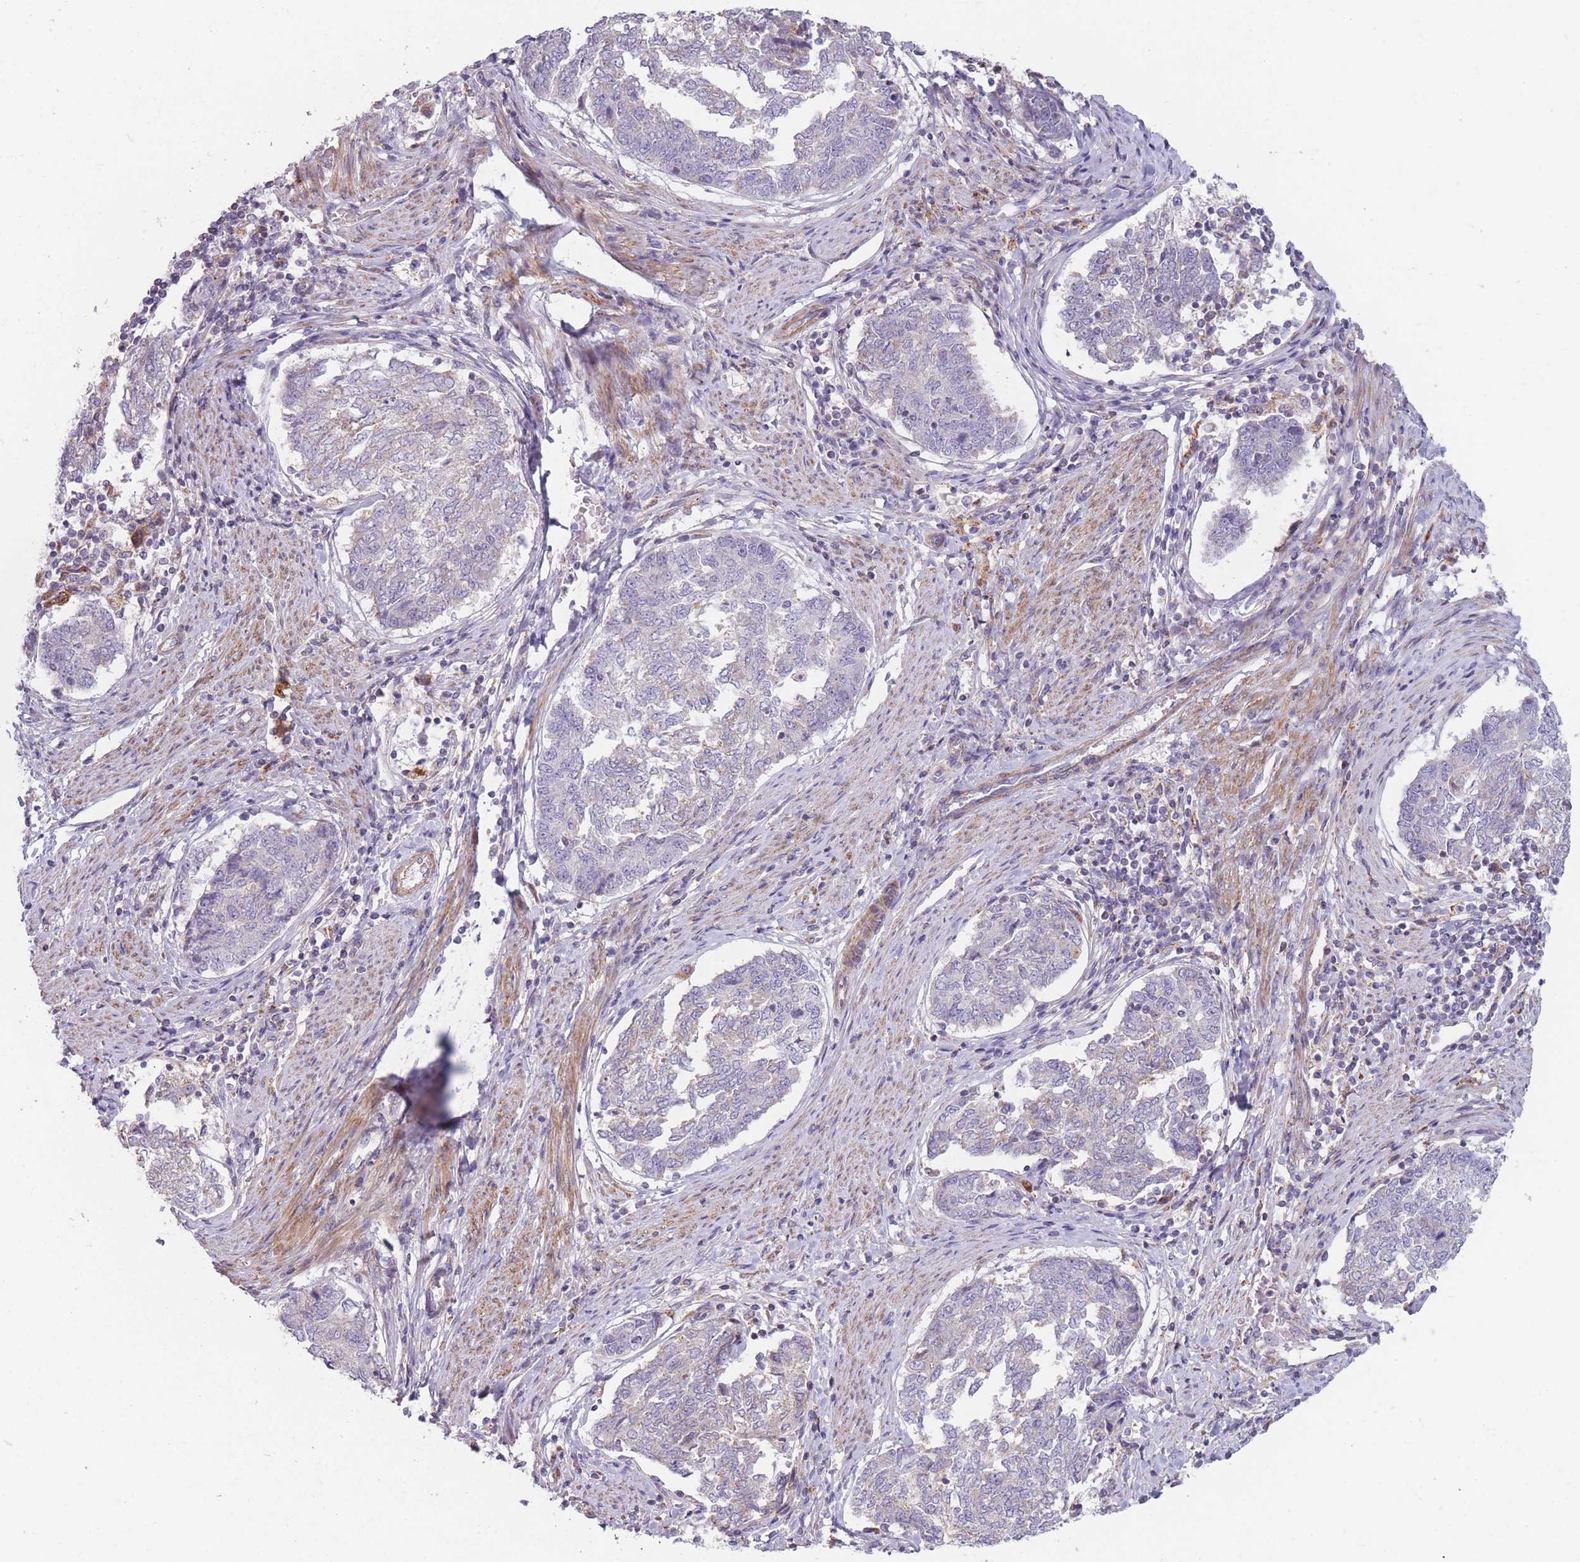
{"staining": {"intensity": "negative", "quantity": "none", "location": "none"}, "tissue": "endometrial cancer", "cell_type": "Tumor cells", "image_type": "cancer", "snomed": [{"axis": "morphology", "description": "Adenocarcinoma, NOS"}, {"axis": "topography", "description": "Endometrium"}], "caption": "This is an IHC histopathology image of endometrial adenocarcinoma. There is no positivity in tumor cells.", "gene": "SMPD4", "patient": {"sex": "female", "age": 80}}